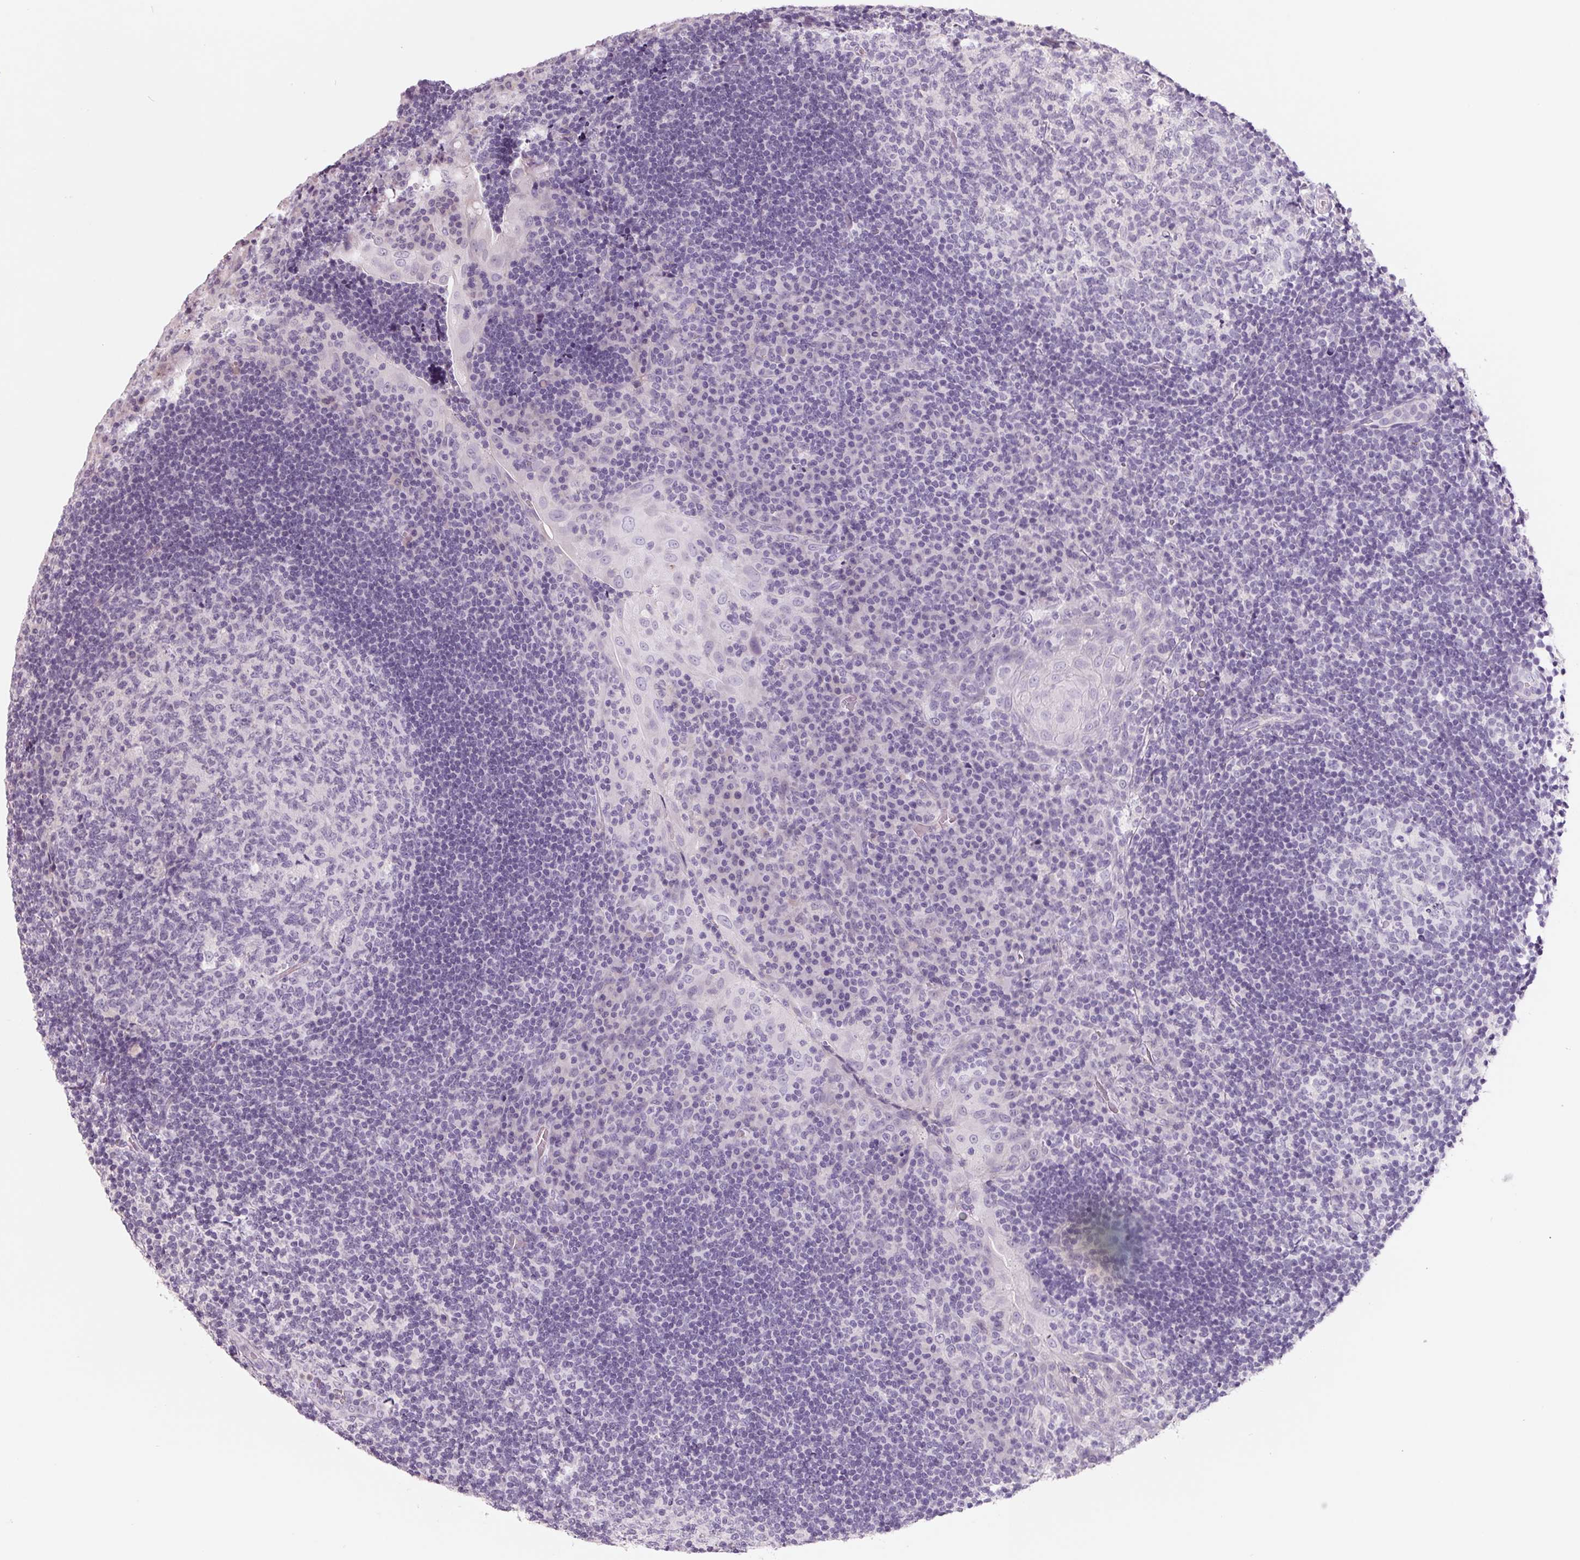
{"staining": {"intensity": "negative", "quantity": "none", "location": "none"}, "tissue": "tonsil", "cell_type": "Germinal center cells", "image_type": "normal", "snomed": [{"axis": "morphology", "description": "Normal tissue, NOS"}, {"axis": "topography", "description": "Tonsil"}], "caption": "Tonsil was stained to show a protein in brown. There is no significant positivity in germinal center cells. (Stains: DAB immunohistochemistry (IHC) with hematoxylin counter stain, Microscopy: brightfield microscopy at high magnification).", "gene": "FTCD", "patient": {"sex": "male", "age": 17}}